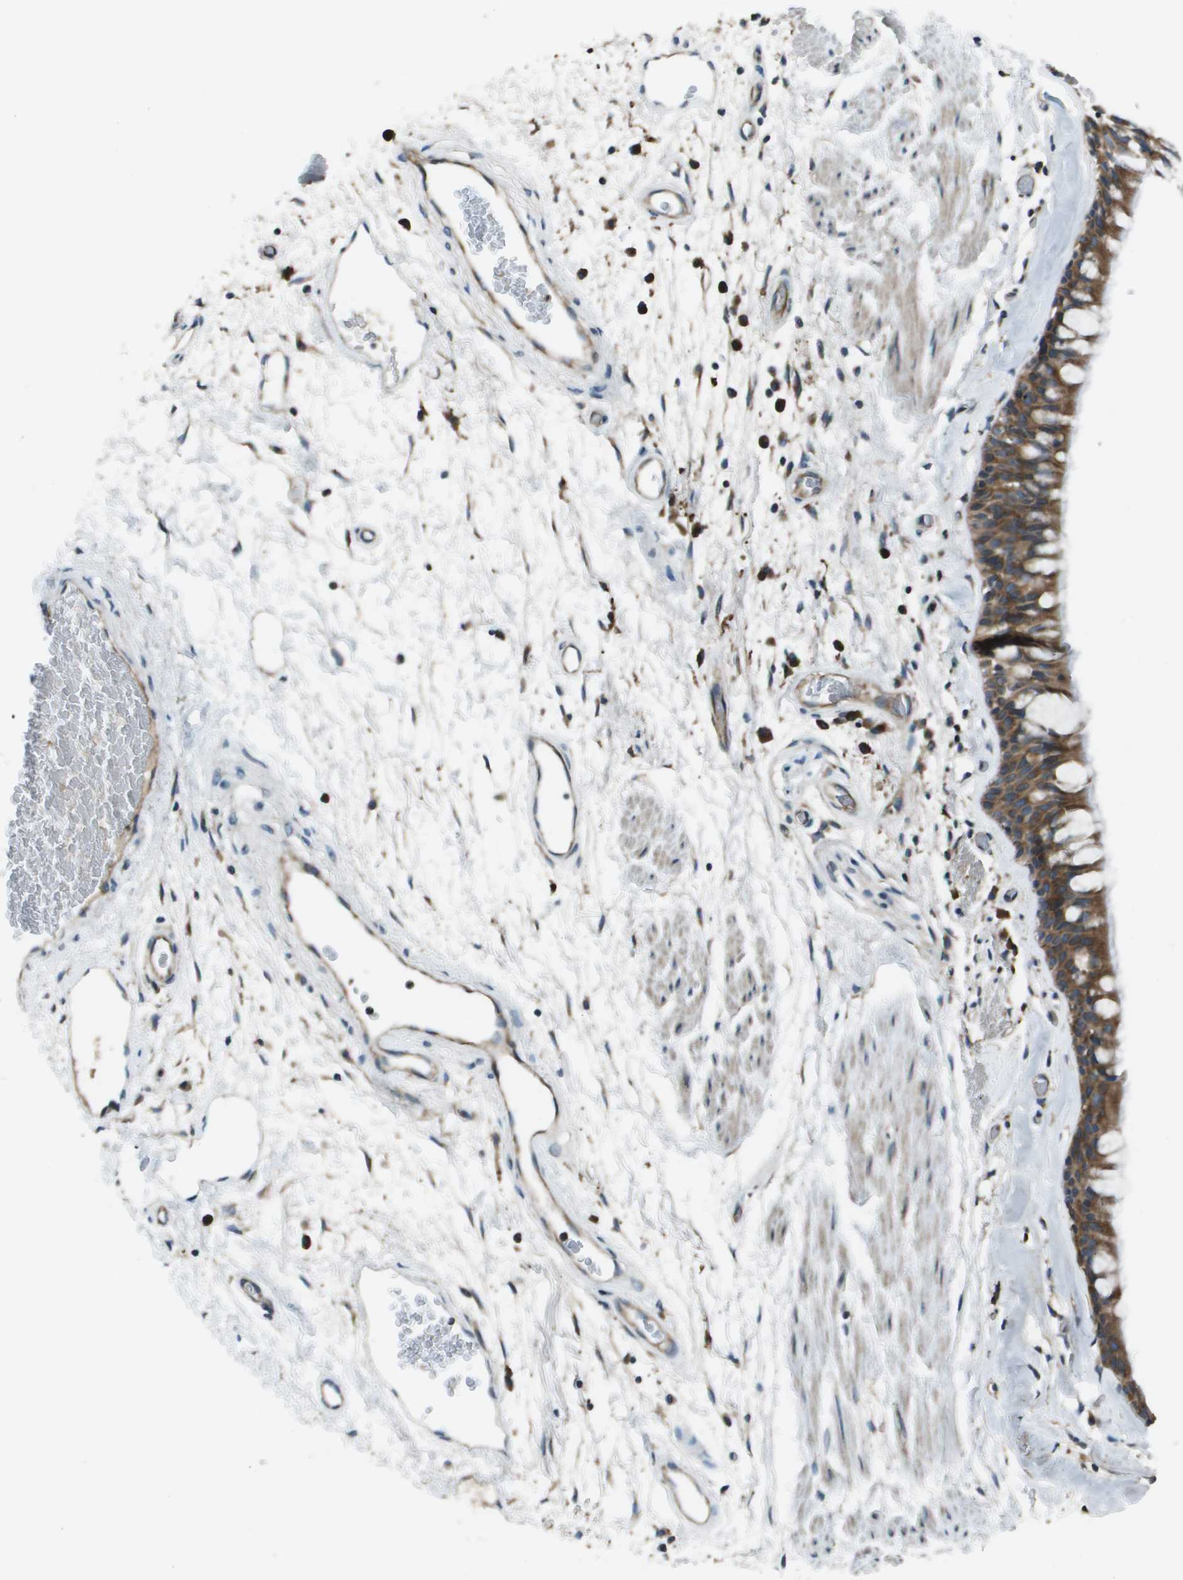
{"staining": {"intensity": "moderate", "quantity": ">75%", "location": "cytoplasmic/membranous"}, "tissue": "bronchus", "cell_type": "Respiratory epithelial cells", "image_type": "normal", "snomed": [{"axis": "morphology", "description": "Normal tissue, NOS"}, {"axis": "morphology", "description": "Adenocarcinoma, NOS"}, {"axis": "topography", "description": "Bronchus"}, {"axis": "topography", "description": "Lung"}], "caption": "Respiratory epithelial cells show medium levels of moderate cytoplasmic/membranous expression in approximately >75% of cells in unremarkable human bronchus. Immunohistochemistry (ihc) stains the protein in brown and the nuclei are stained blue.", "gene": "EIF3B", "patient": {"sex": "female", "age": 54}}